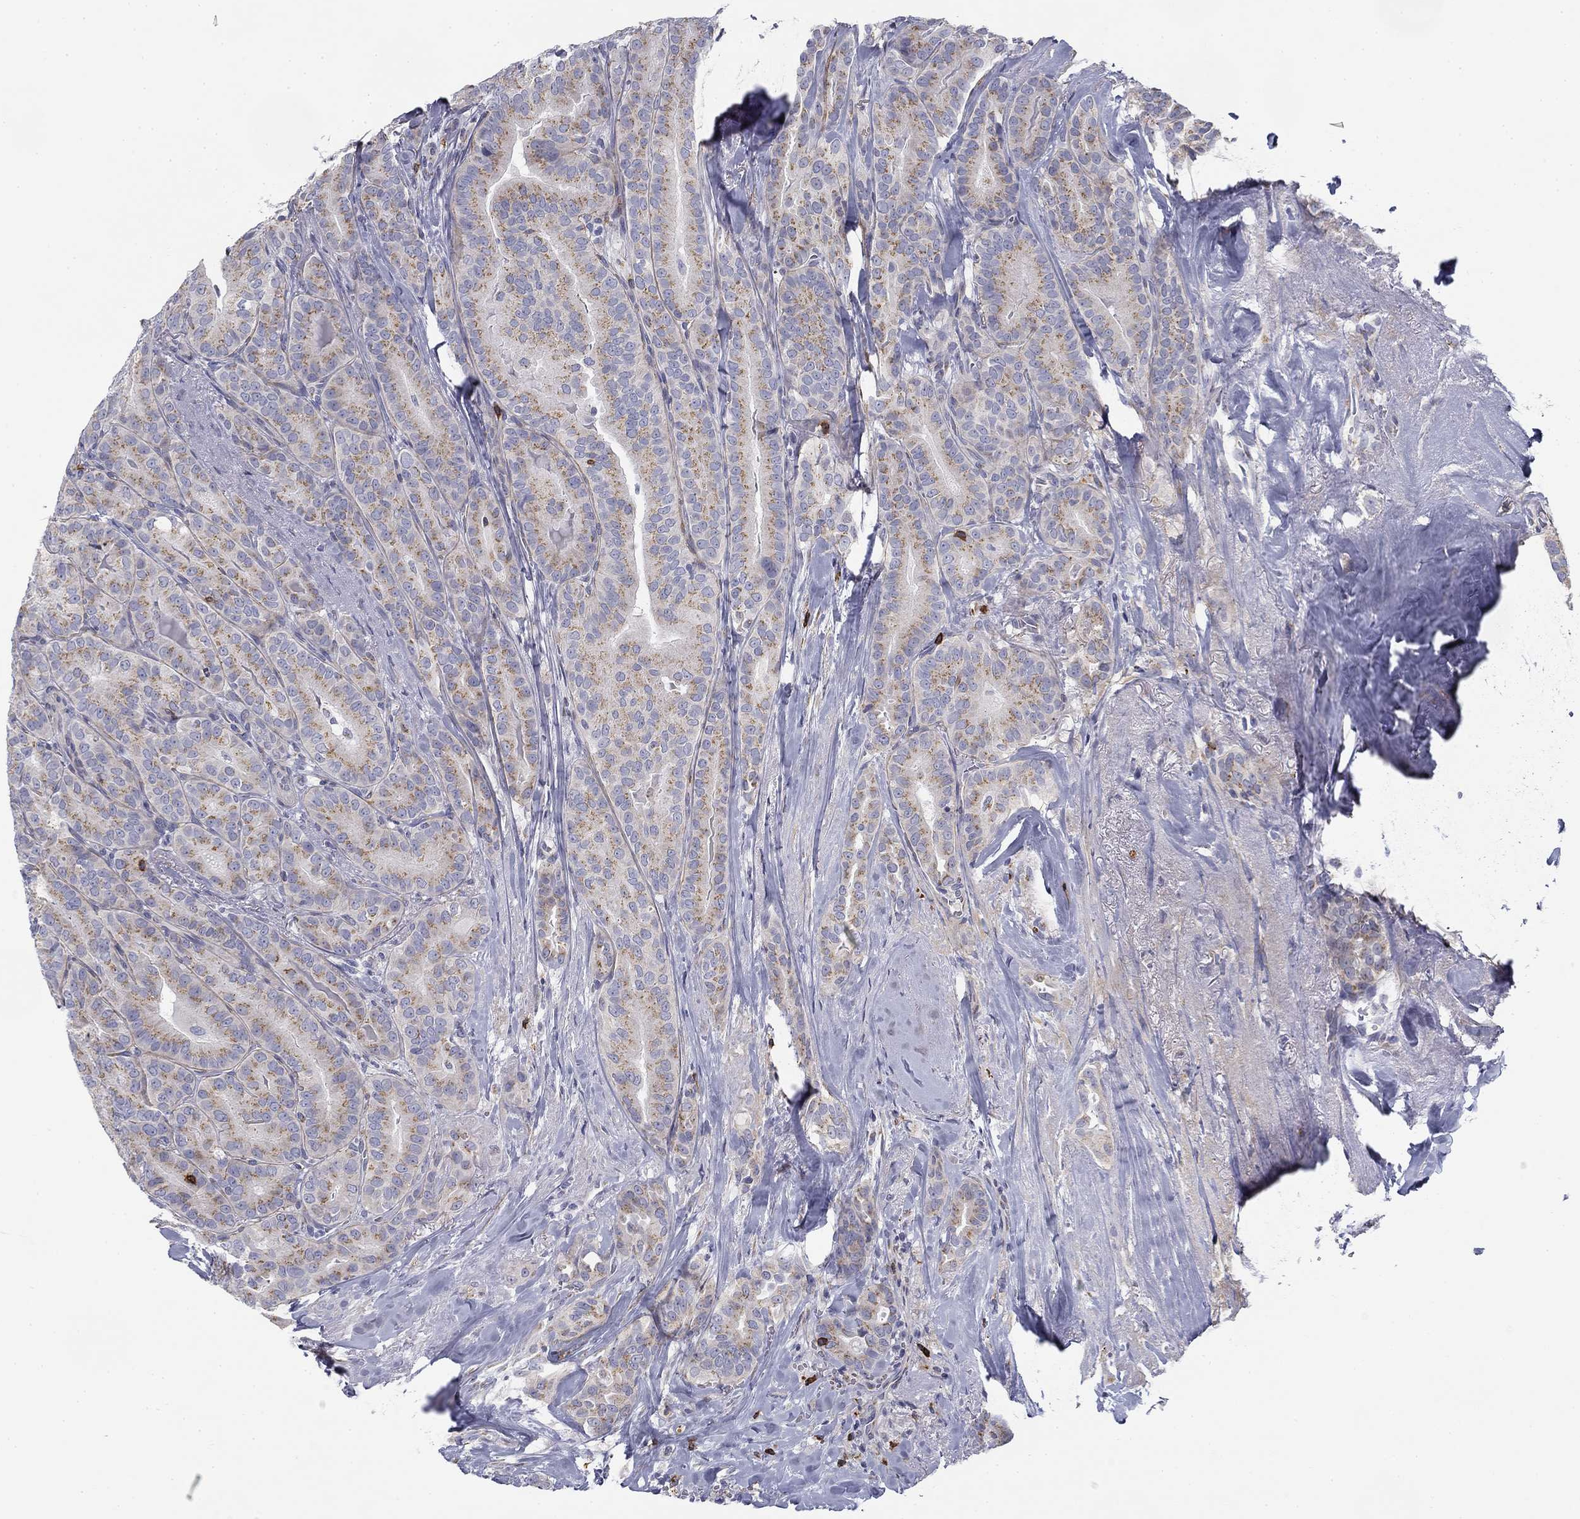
{"staining": {"intensity": "weak", "quantity": "25%-75%", "location": "cytoplasmic/membranous"}, "tissue": "thyroid cancer", "cell_type": "Tumor cells", "image_type": "cancer", "snomed": [{"axis": "morphology", "description": "Papillary adenocarcinoma, NOS"}, {"axis": "topography", "description": "Thyroid gland"}], "caption": "Approximately 25%-75% of tumor cells in thyroid papillary adenocarcinoma display weak cytoplasmic/membranous protein positivity as visualized by brown immunohistochemical staining.", "gene": "TRAT1", "patient": {"sex": "male", "age": 61}}